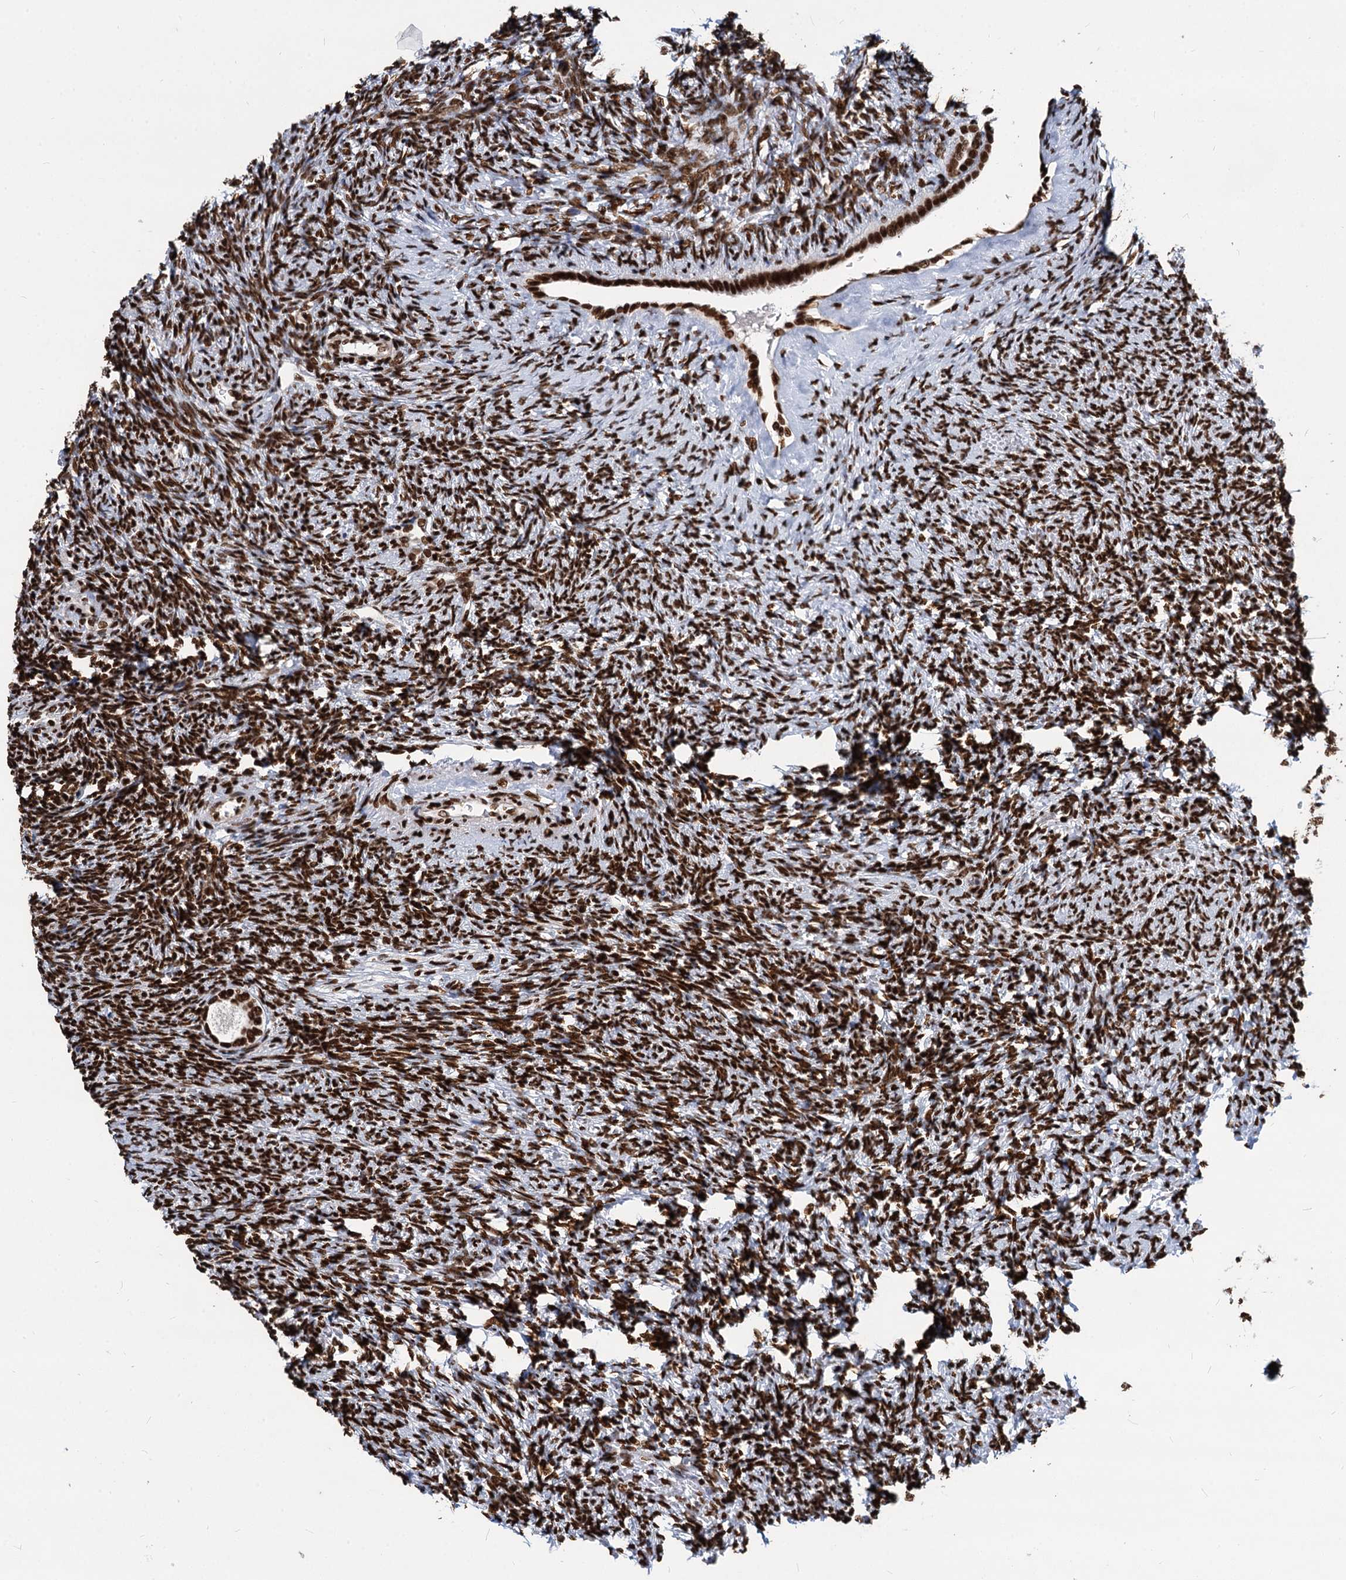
{"staining": {"intensity": "strong", "quantity": ">75%", "location": "nuclear"}, "tissue": "ovary", "cell_type": "Follicle cells", "image_type": "normal", "snomed": [{"axis": "morphology", "description": "Normal tissue, NOS"}, {"axis": "topography", "description": "Ovary"}], "caption": "Protein staining of unremarkable ovary displays strong nuclear staining in about >75% of follicle cells. (DAB (3,3'-diaminobenzidine) IHC with brightfield microscopy, high magnification).", "gene": "MECP2", "patient": {"sex": "female", "age": 41}}